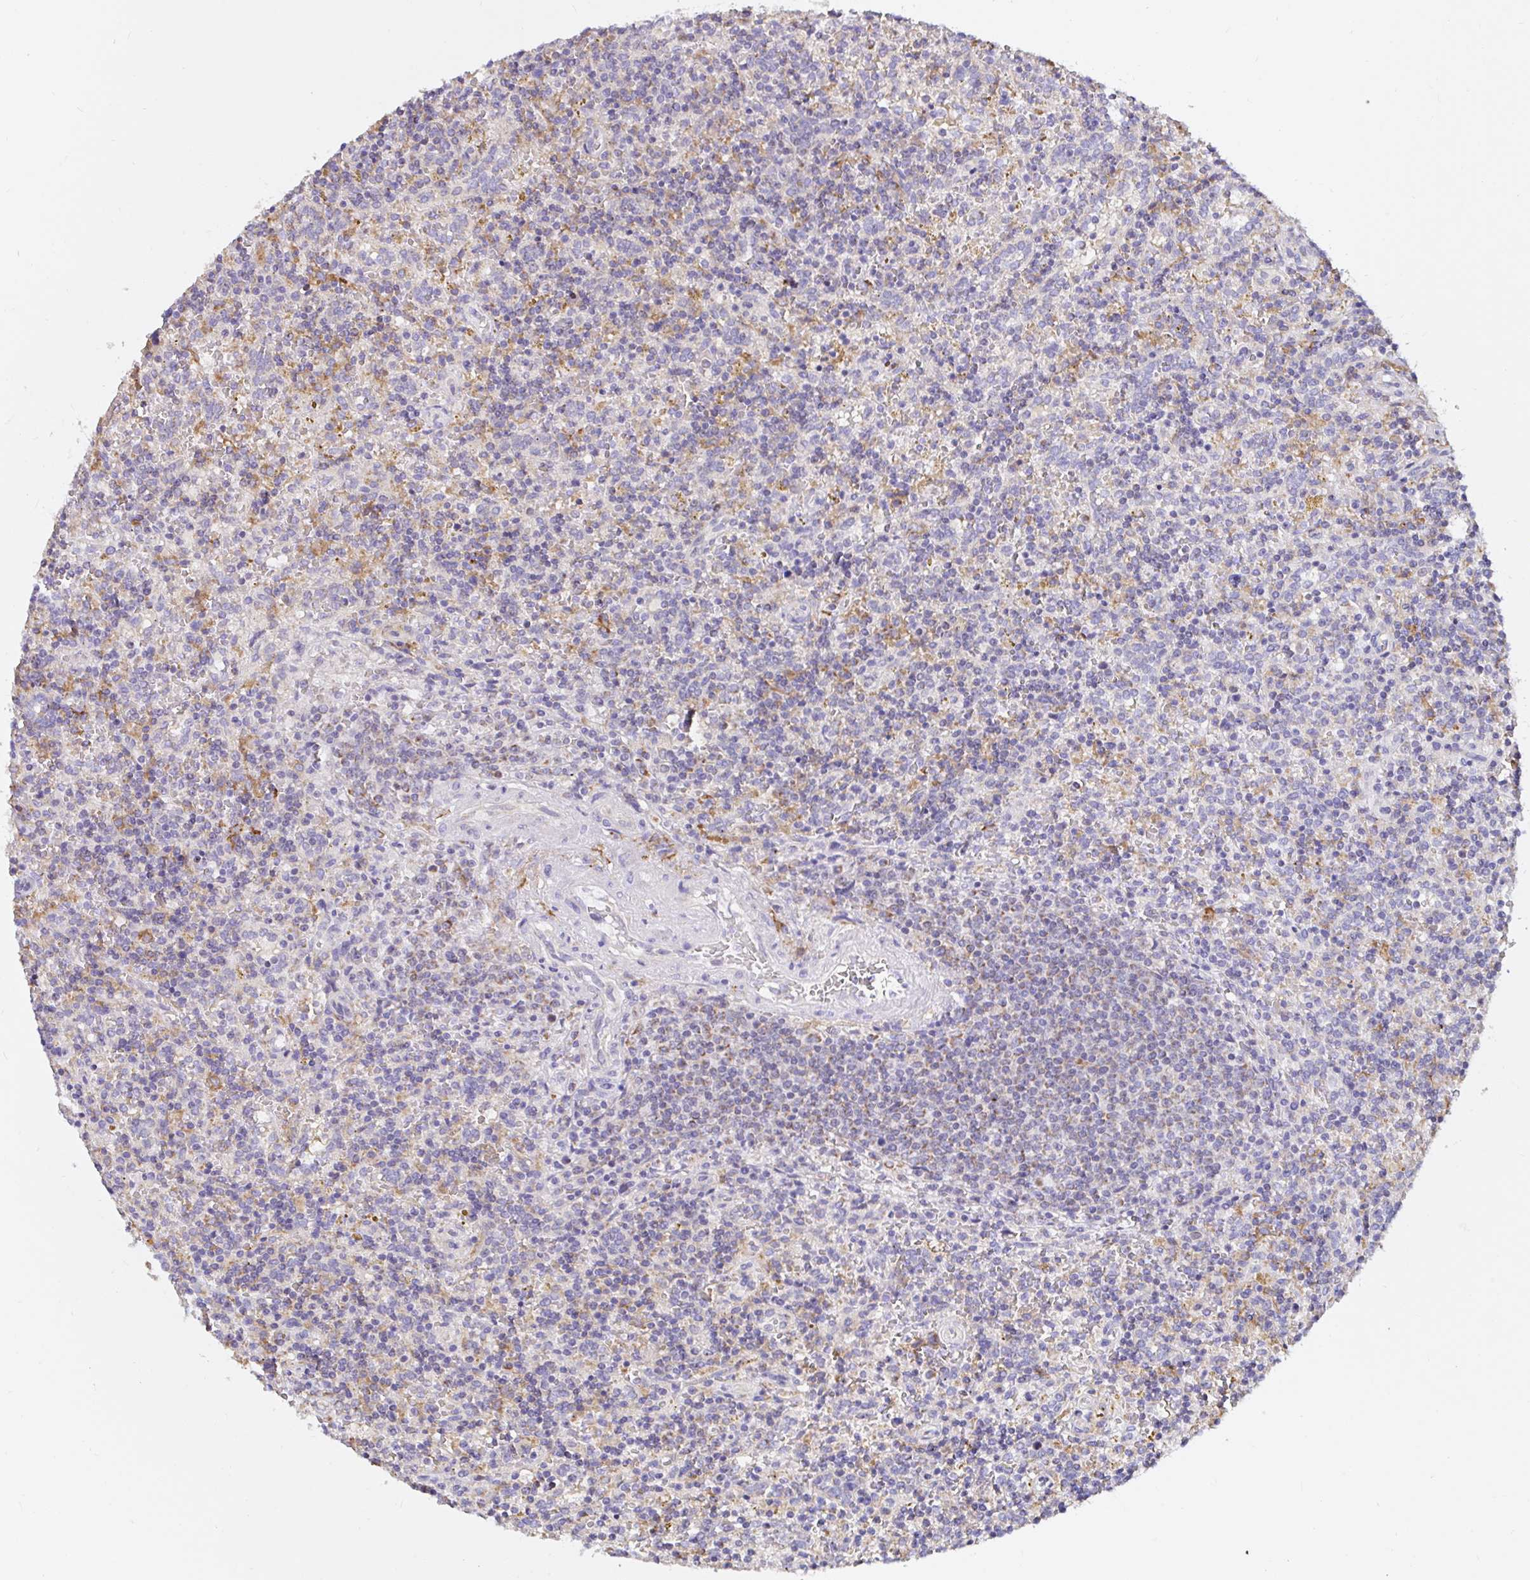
{"staining": {"intensity": "weak", "quantity": "25%-75%", "location": "cytoplasmic/membranous"}, "tissue": "lymphoma", "cell_type": "Tumor cells", "image_type": "cancer", "snomed": [{"axis": "morphology", "description": "Malignant lymphoma, non-Hodgkin's type, Low grade"}, {"axis": "topography", "description": "Spleen"}], "caption": "The image shows staining of low-grade malignant lymphoma, non-Hodgkin's type, revealing weak cytoplasmic/membranous protein expression (brown color) within tumor cells.", "gene": "MSR1", "patient": {"sex": "male", "age": 67}}